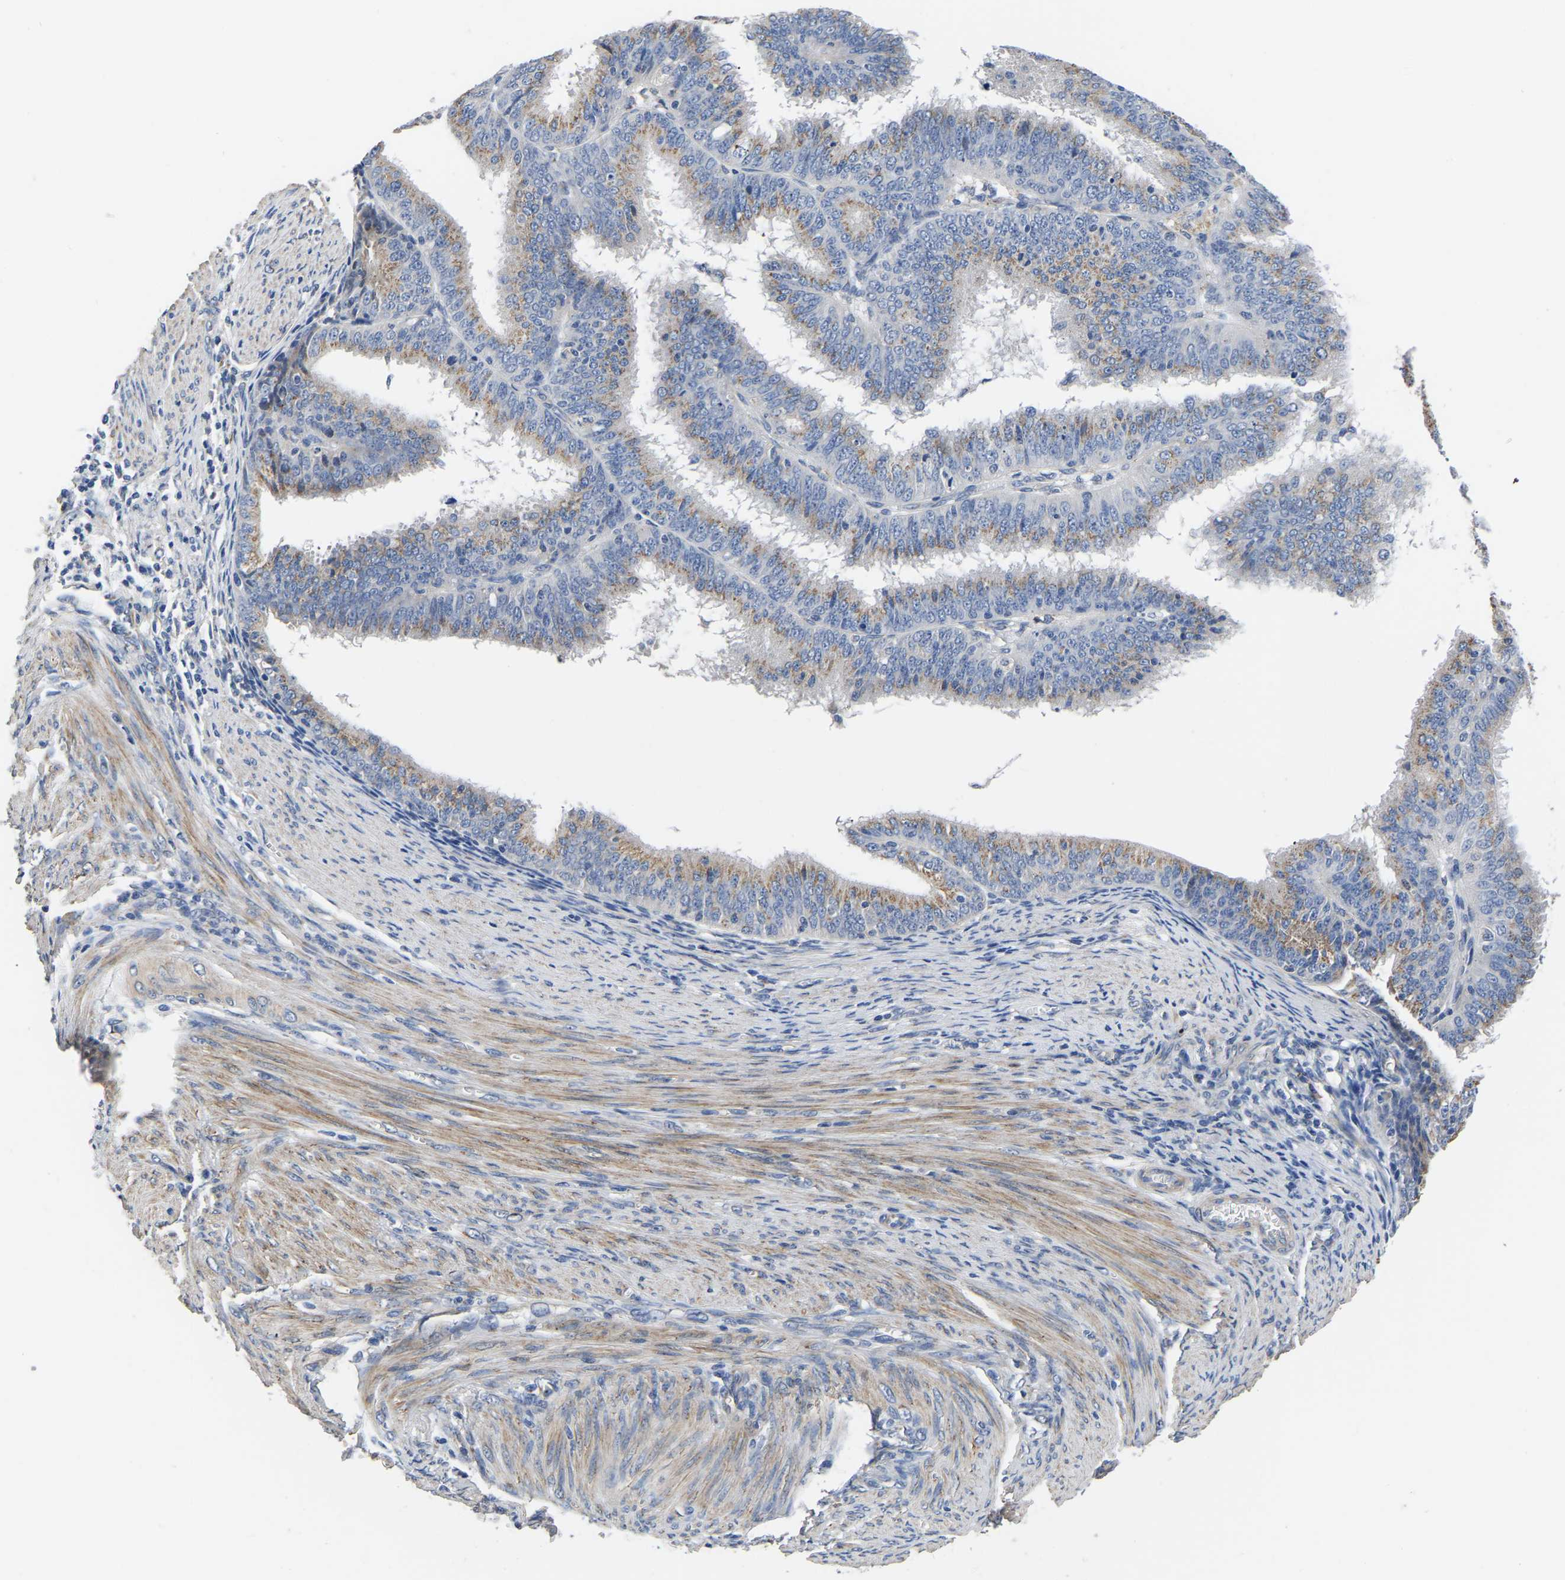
{"staining": {"intensity": "moderate", "quantity": ">75%", "location": "cytoplasmic/membranous"}, "tissue": "endometrial cancer", "cell_type": "Tumor cells", "image_type": "cancer", "snomed": [{"axis": "morphology", "description": "Adenocarcinoma, NOS"}, {"axis": "topography", "description": "Endometrium"}], "caption": "Protein staining of endometrial cancer tissue demonstrates moderate cytoplasmic/membranous positivity in approximately >75% of tumor cells.", "gene": "PDLIM7", "patient": {"sex": "female", "age": 70}}